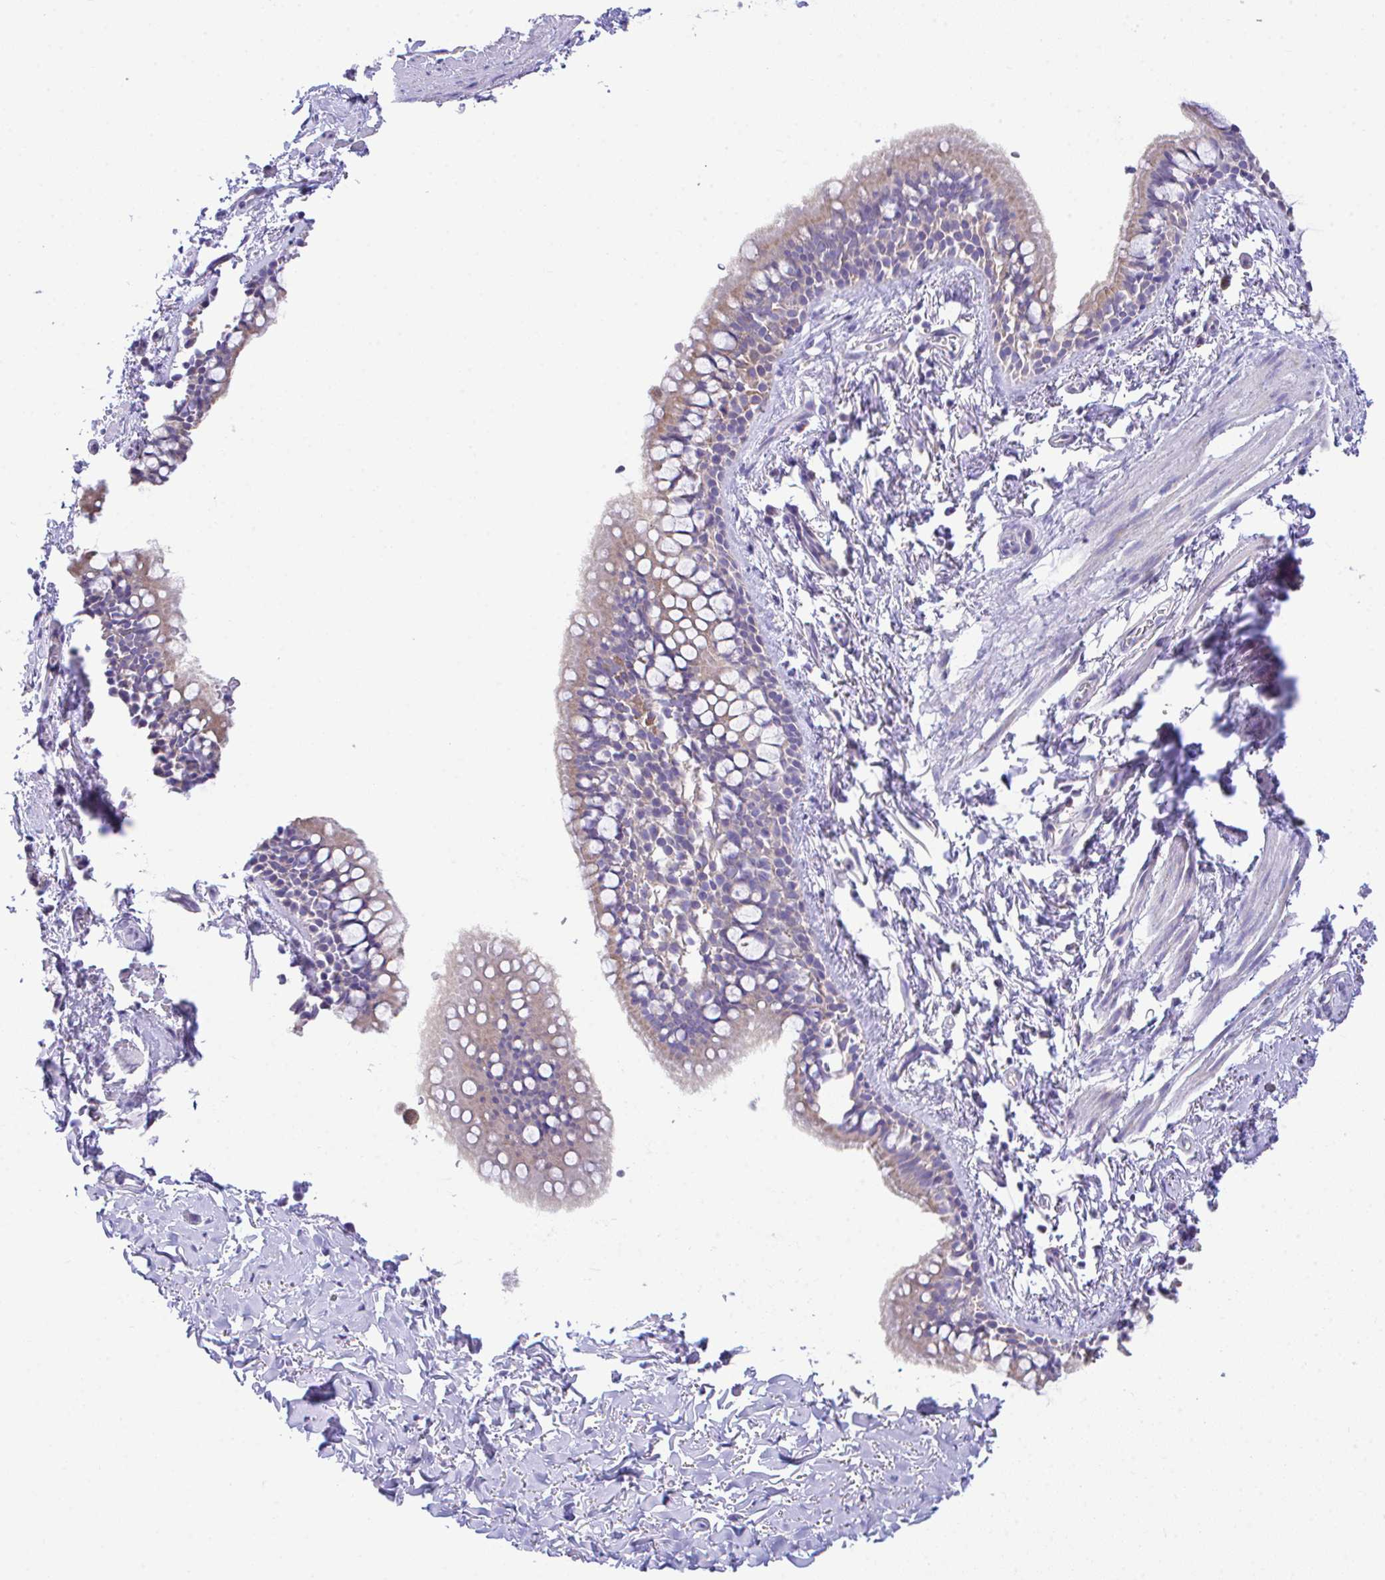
{"staining": {"intensity": "weak", "quantity": "25%-75%", "location": "cytoplasmic/membranous"}, "tissue": "bronchus", "cell_type": "Respiratory epithelial cells", "image_type": "normal", "snomed": [{"axis": "morphology", "description": "Normal tissue, NOS"}, {"axis": "topography", "description": "Lymph node"}, {"axis": "topography", "description": "Cartilage tissue"}, {"axis": "topography", "description": "Bronchus"}], "caption": "Immunohistochemistry (IHC) photomicrograph of normal bronchus: human bronchus stained using immunohistochemistry (IHC) exhibits low levels of weak protein expression localized specifically in the cytoplasmic/membranous of respiratory epithelial cells, appearing as a cytoplasmic/membranous brown color.", "gene": "NLRP8", "patient": {"sex": "female", "age": 70}}